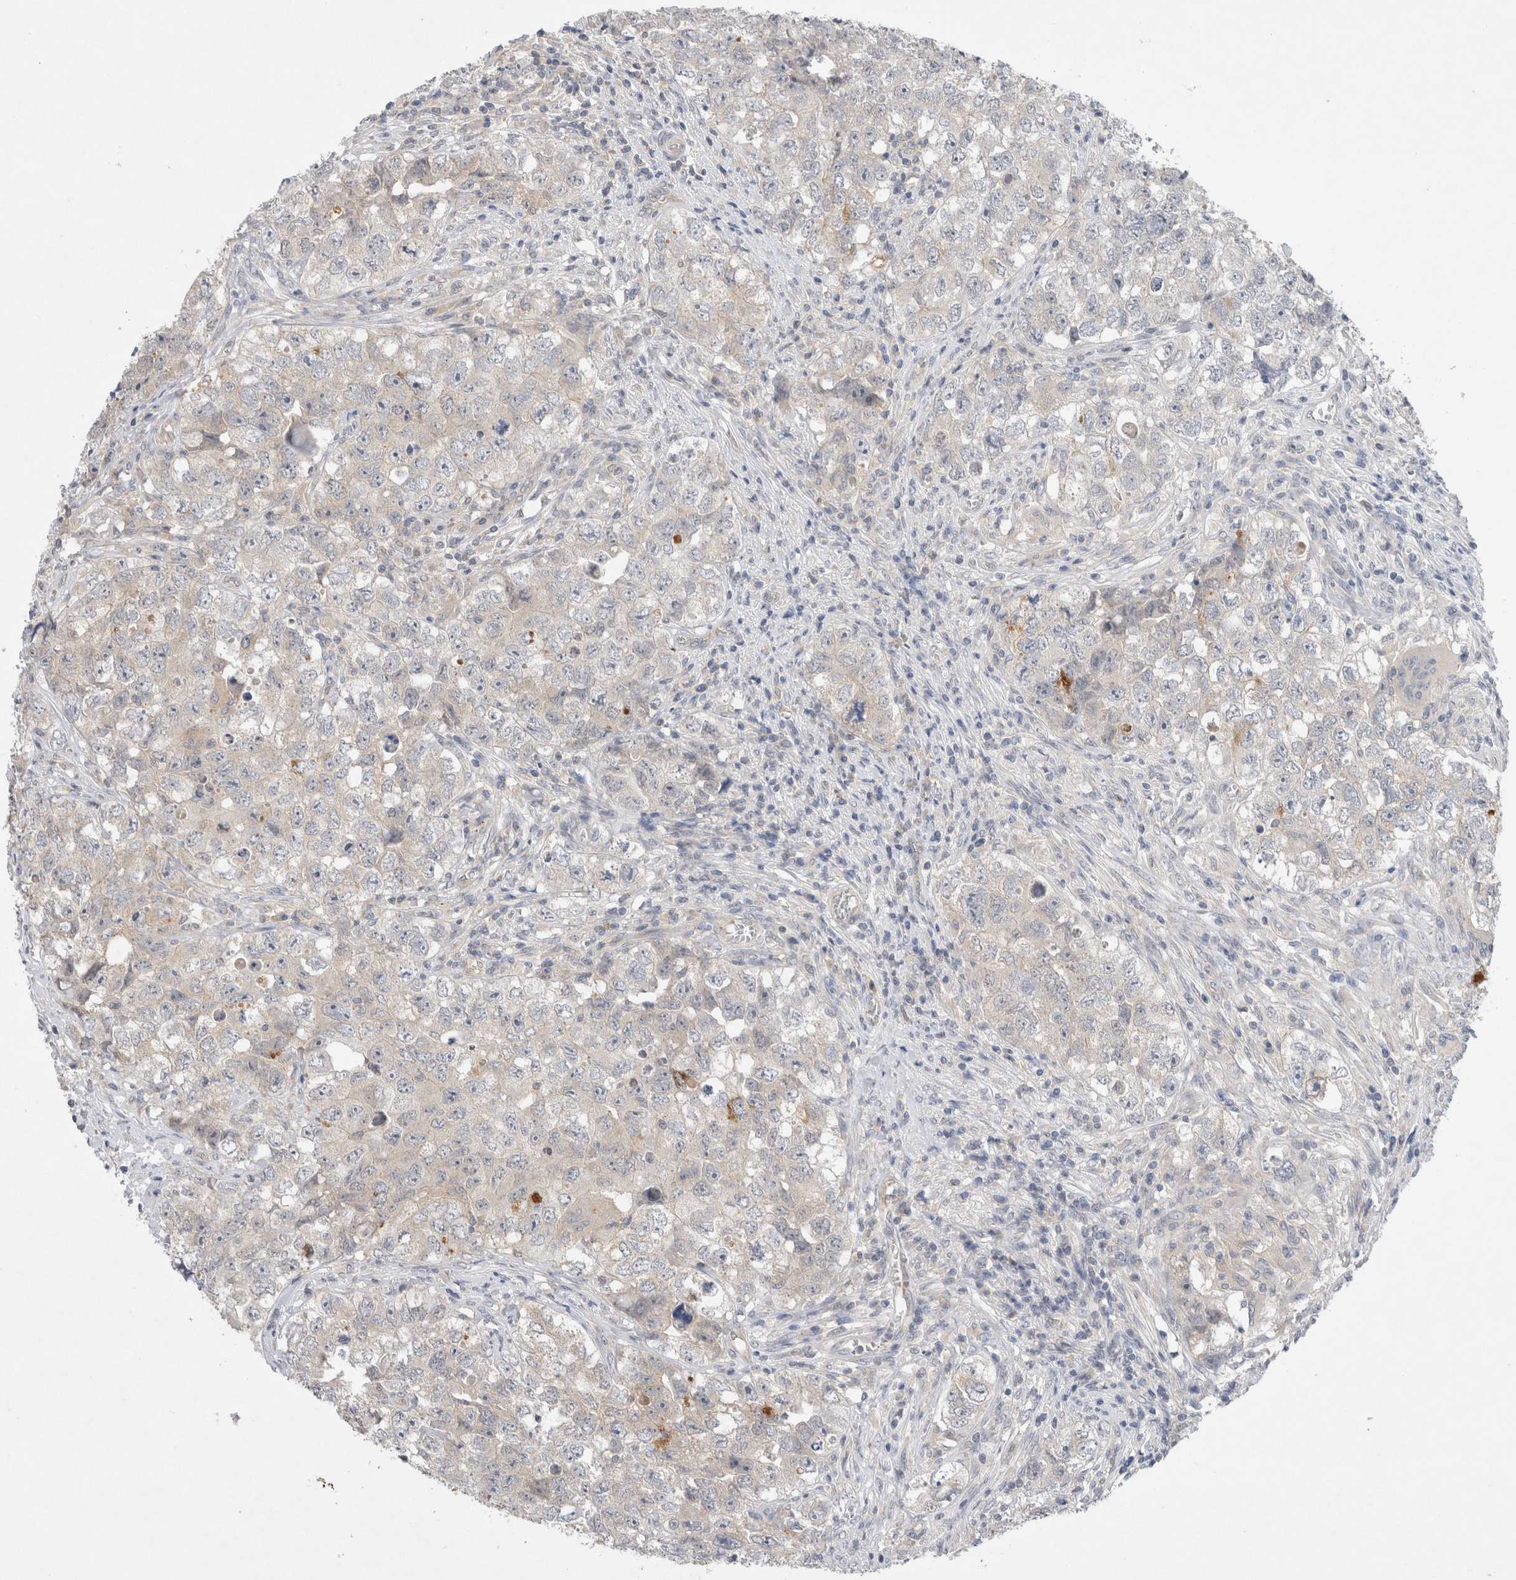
{"staining": {"intensity": "weak", "quantity": "25%-75%", "location": "cytoplasmic/membranous"}, "tissue": "testis cancer", "cell_type": "Tumor cells", "image_type": "cancer", "snomed": [{"axis": "morphology", "description": "Seminoma, NOS"}, {"axis": "morphology", "description": "Carcinoma, Embryonal, NOS"}, {"axis": "topography", "description": "Testis"}], "caption": "A high-resolution micrograph shows IHC staining of seminoma (testis), which demonstrates weak cytoplasmic/membranous positivity in approximately 25%-75% of tumor cells. The protein is stained brown, and the nuclei are stained in blue (DAB IHC with brightfield microscopy, high magnification).", "gene": "GAS1", "patient": {"sex": "male", "age": 43}}